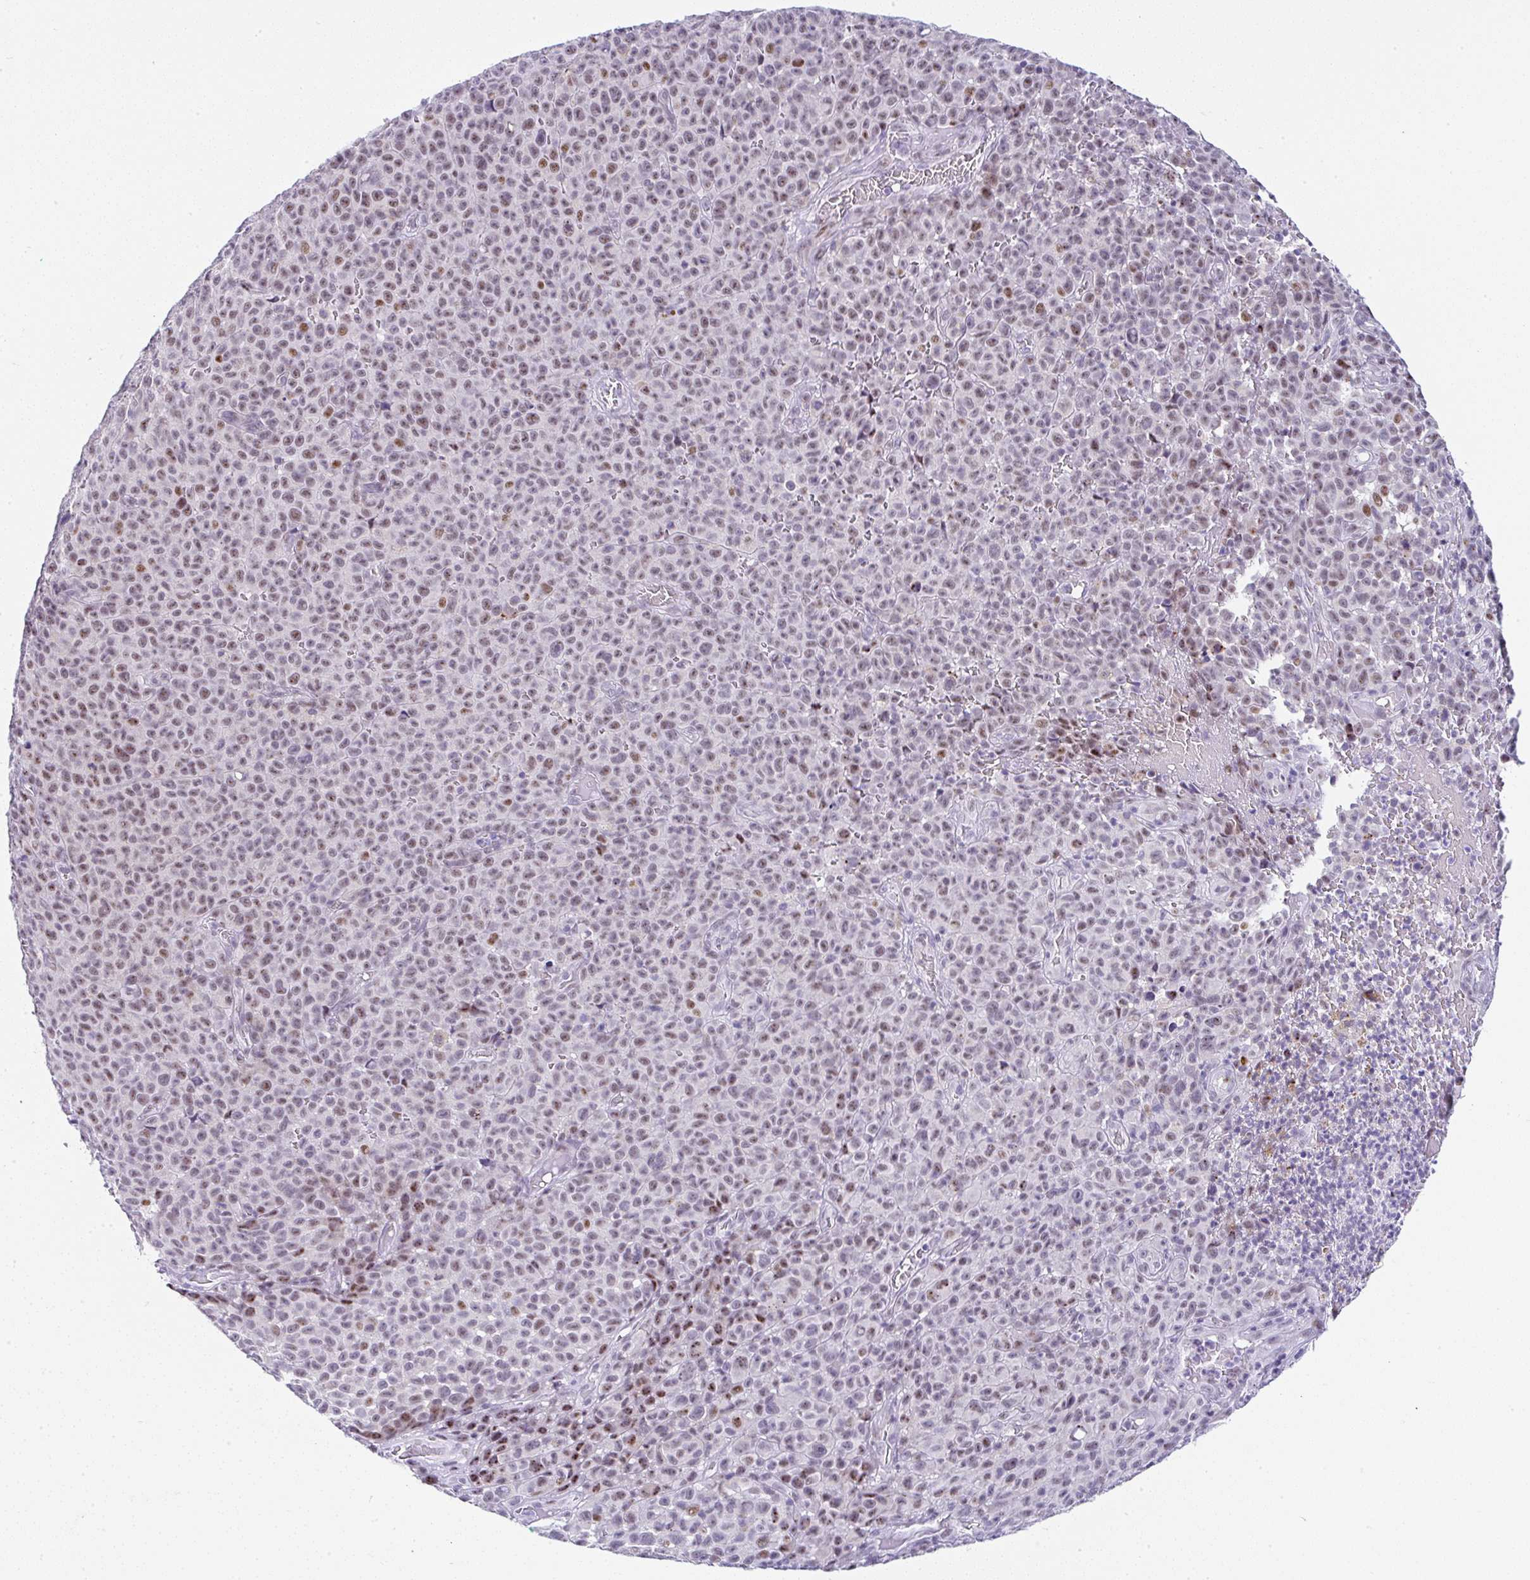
{"staining": {"intensity": "moderate", "quantity": "25%-75%", "location": "nuclear"}, "tissue": "melanoma", "cell_type": "Tumor cells", "image_type": "cancer", "snomed": [{"axis": "morphology", "description": "Malignant melanoma, NOS"}, {"axis": "topography", "description": "Skin"}], "caption": "IHC image of human melanoma stained for a protein (brown), which reveals medium levels of moderate nuclear expression in about 25%-75% of tumor cells.", "gene": "NR1D2", "patient": {"sex": "female", "age": 82}}